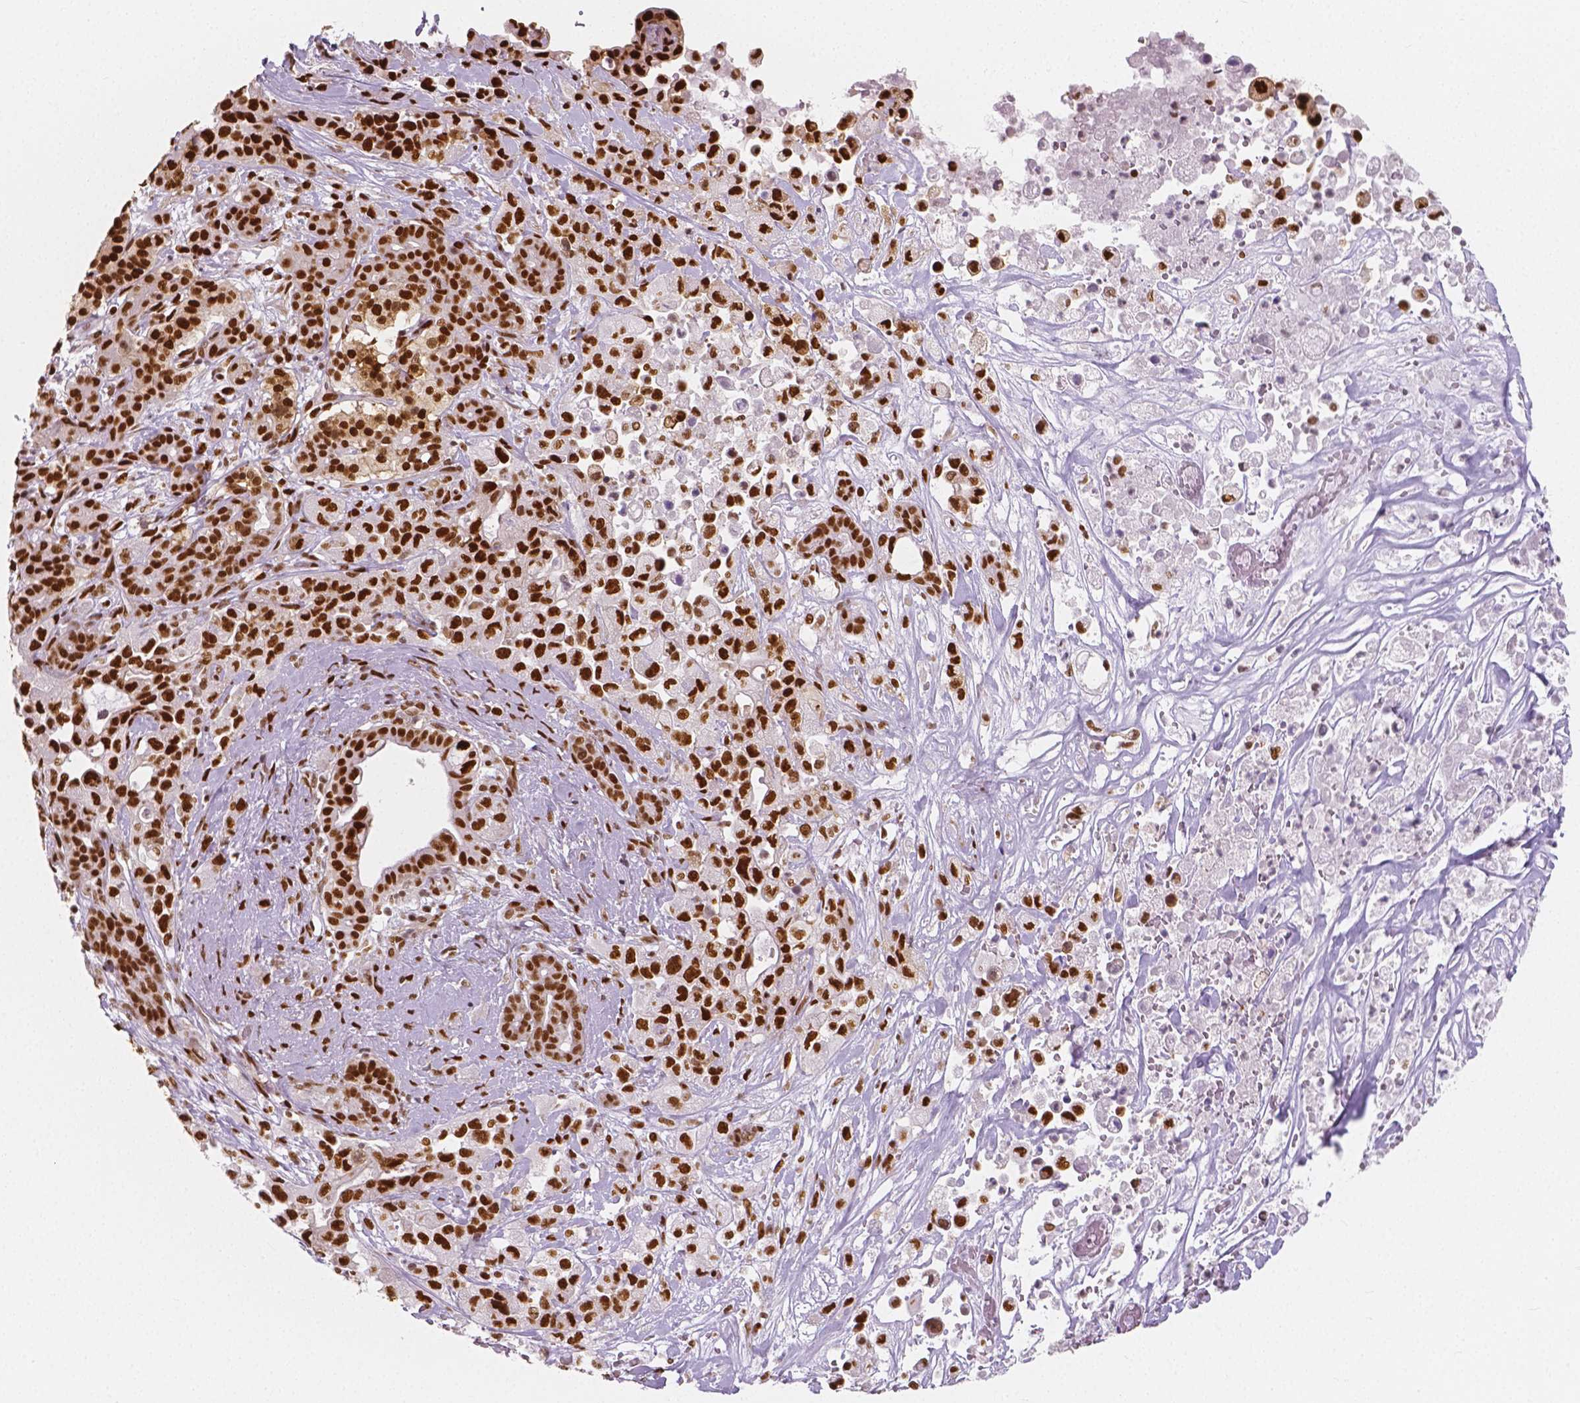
{"staining": {"intensity": "strong", "quantity": ">75%", "location": "nuclear"}, "tissue": "pancreatic cancer", "cell_type": "Tumor cells", "image_type": "cancer", "snomed": [{"axis": "morphology", "description": "Adenocarcinoma, NOS"}, {"axis": "topography", "description": "Pancreas"}], "caption": "Human pancreatic cancer stained for a protein (brown) reveals strong nuclear positive expression in approximately >75% of tumor cells.", "gene": "NUCKS1", "patient": {"sex": "male", "age": 44}}